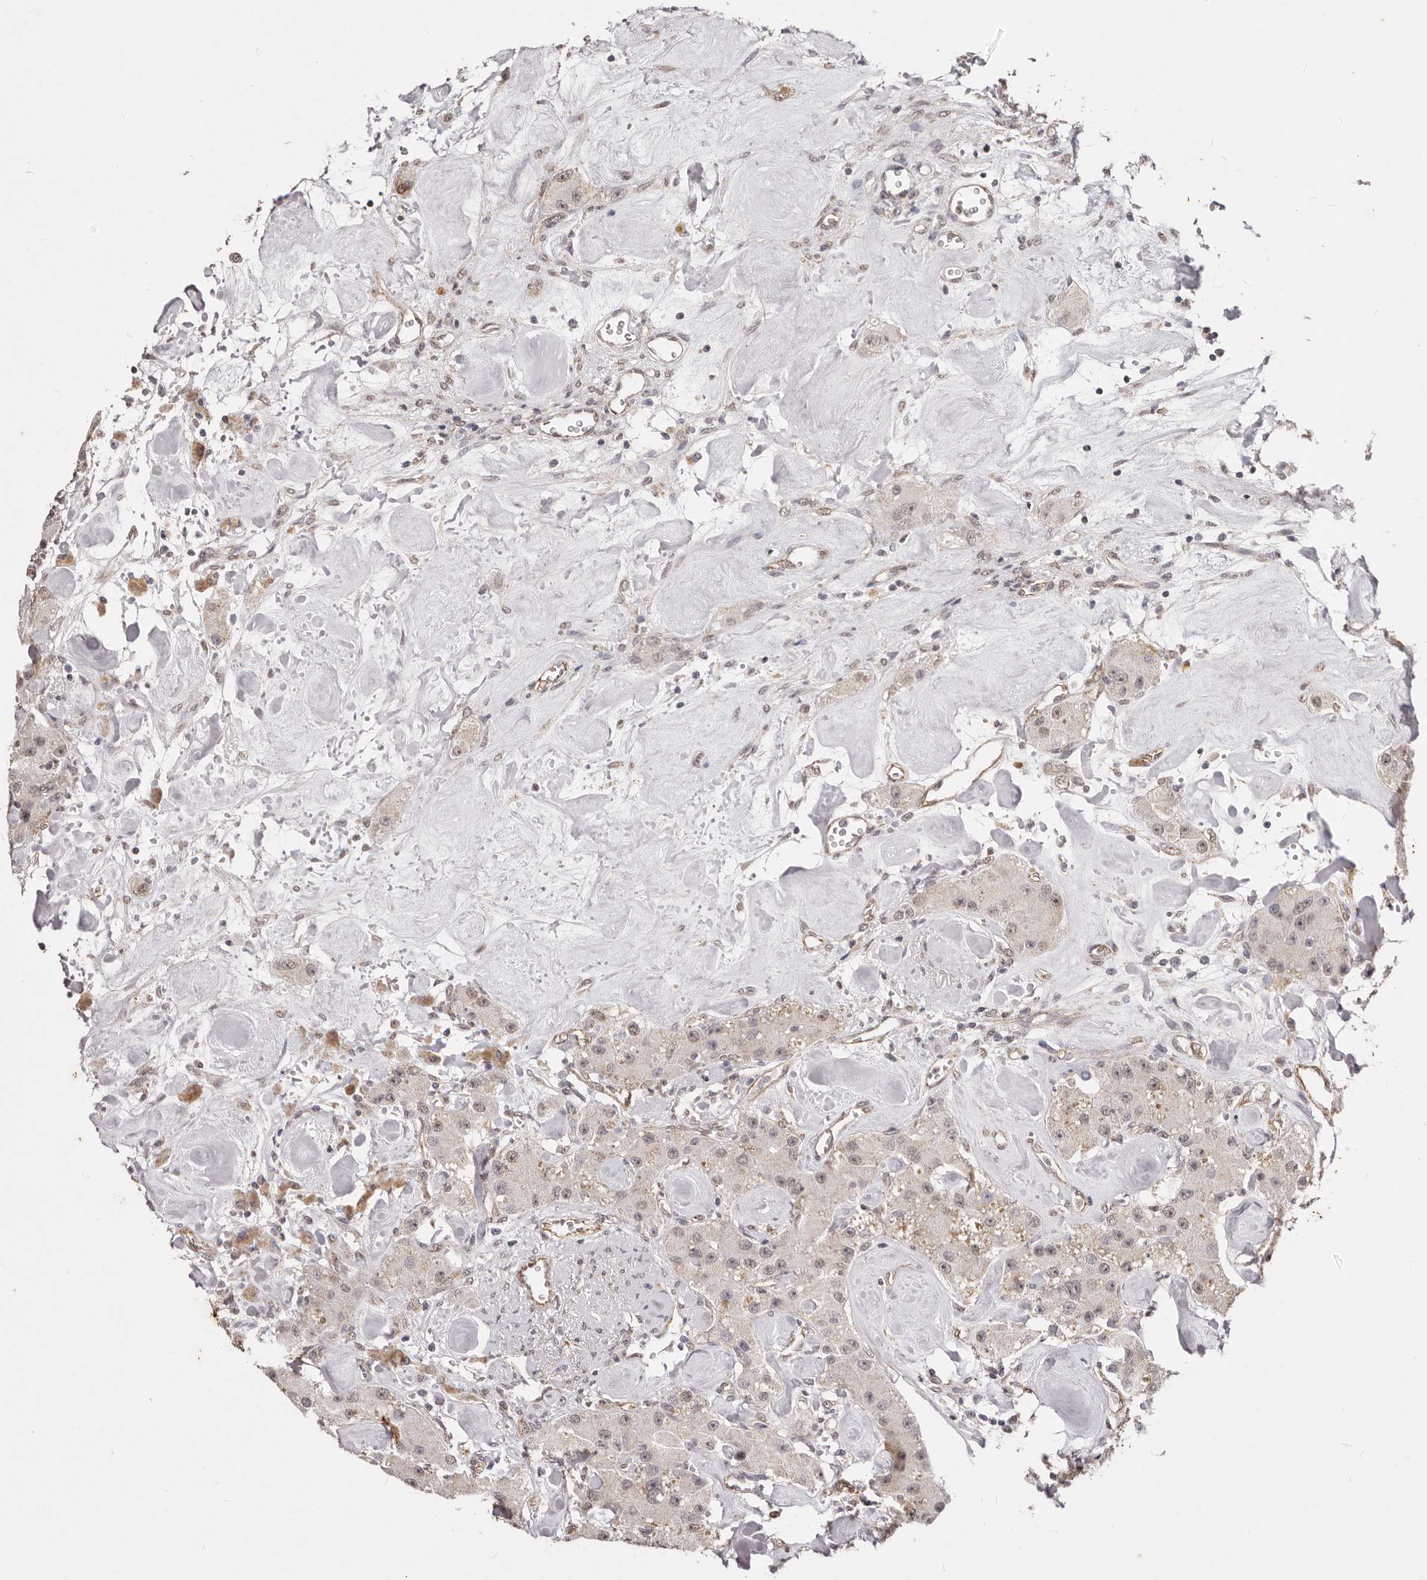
{"staining": {"intensity": "weak", "quantity": "<25%", "location": "nuclear"}, "tissue": "carcinoid", "cell_type": "Tumor cells", "image_type": "cancer", "snomed": [{"axis": "morphology", "description": "Carcinoid, malignant, NOS"}, {"axis": "topography", "description": "Pancreas"}], "caption": "Immunohistochemistry (IHC) micrograph of neoplastic tissue: human carcinoid stained with DAB (3,3'-diaminobenzidine) demonstrates no significant protein positivity in tumor cells.", "gene": "RPS6KA5", "patient": {"sex": "male", "age": 41}}